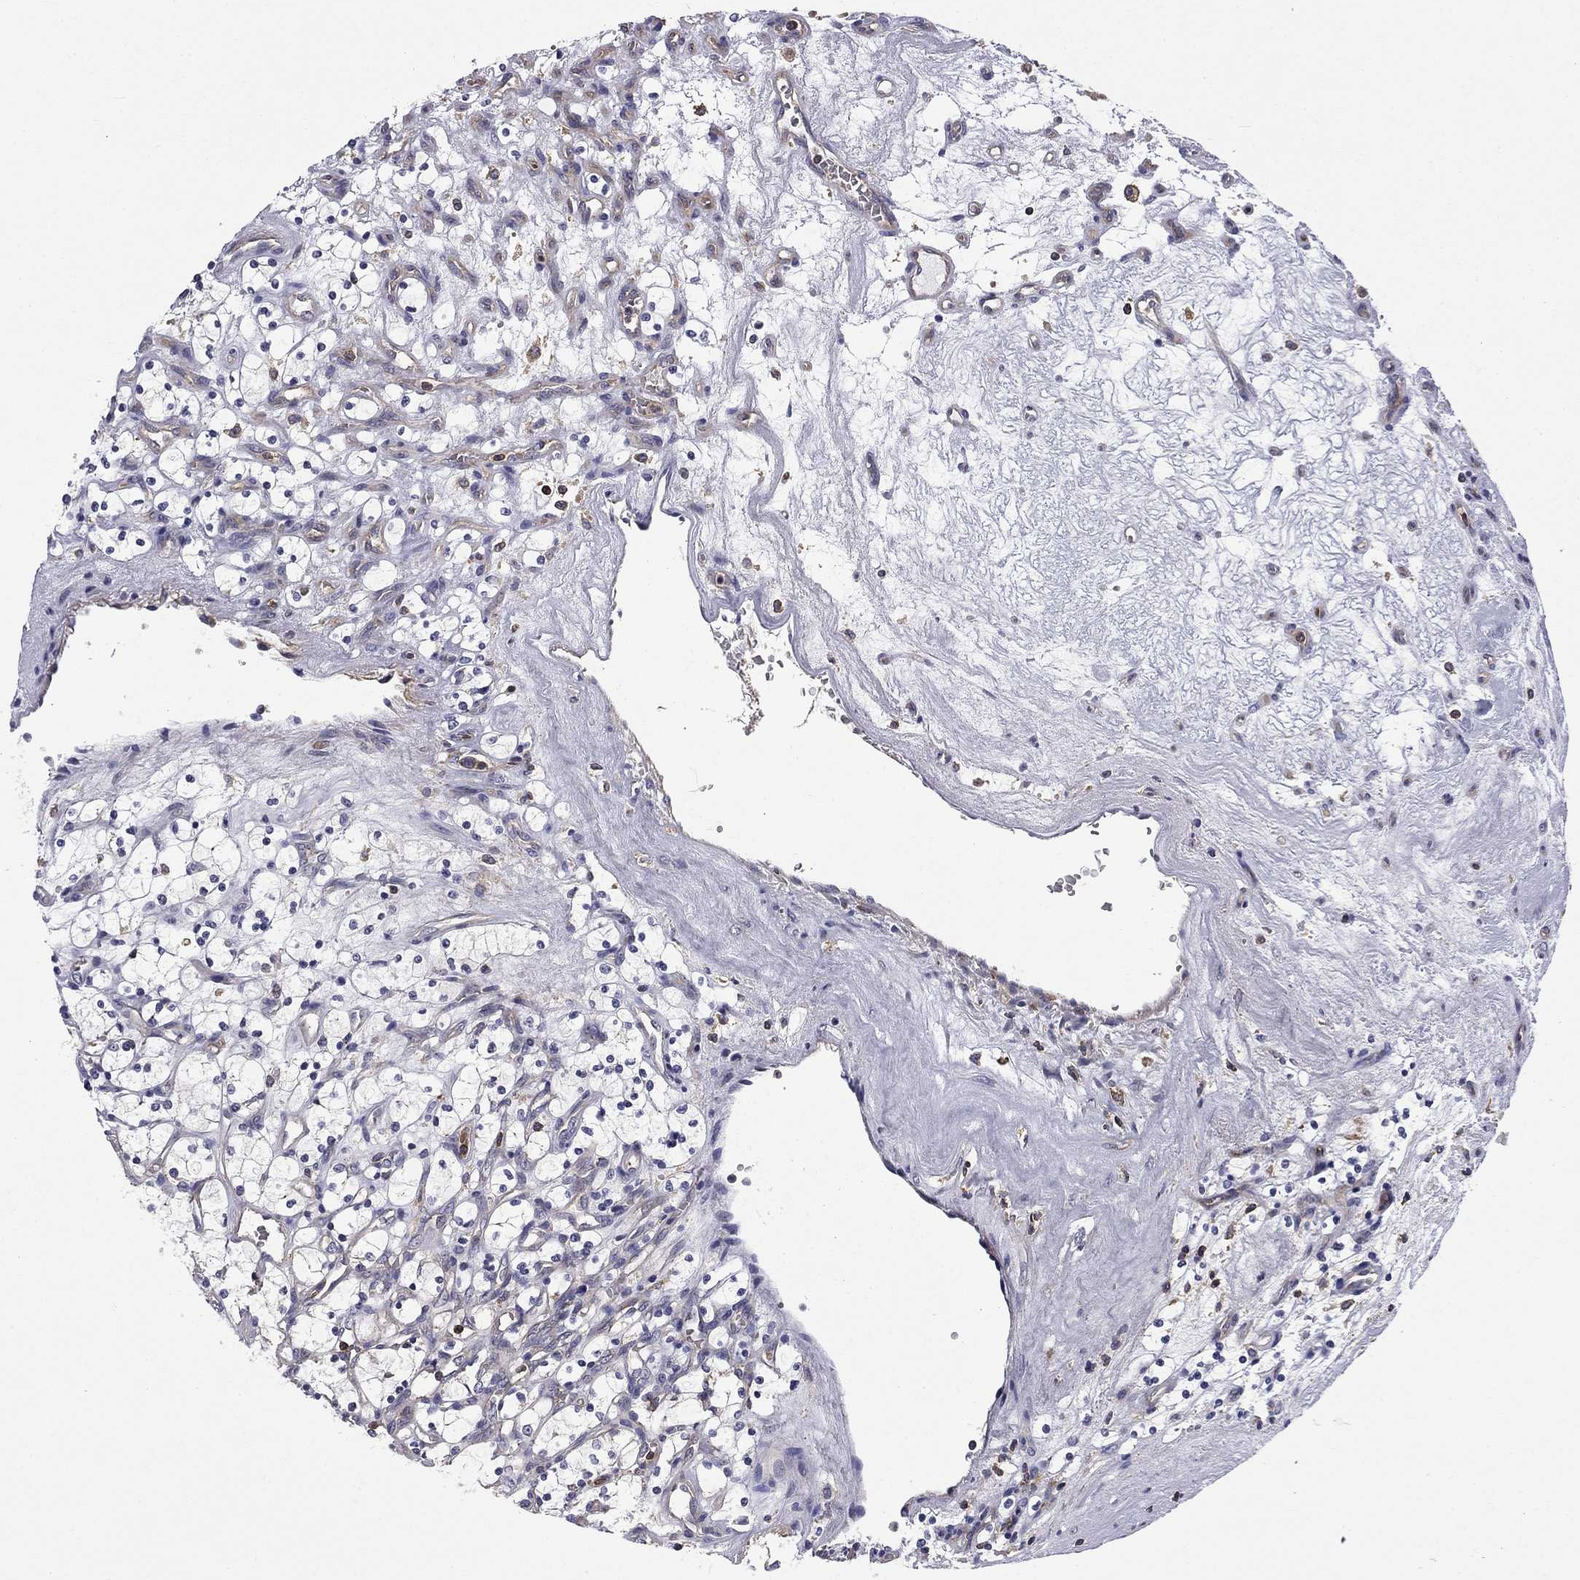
{"staining": {"intensity": "negative", "quantity": "none", "location": "none"}, "tissue": "renal cancer", "cell_type": "Tumor cells", "image_type": "cancer", "snomed": [{"axis": "morphology", "description": "Adenocarcinoma, NOS"}, {"axis": "topography", "description": "Kidney"}], "caption": "There is no significant positivity in tumor cells of adenocarcinoma (renal). (DAB immunohistochemistry, high magnification).", "gene": "ARHGAP45", "patient": {"sex": "female", "age": 69}}